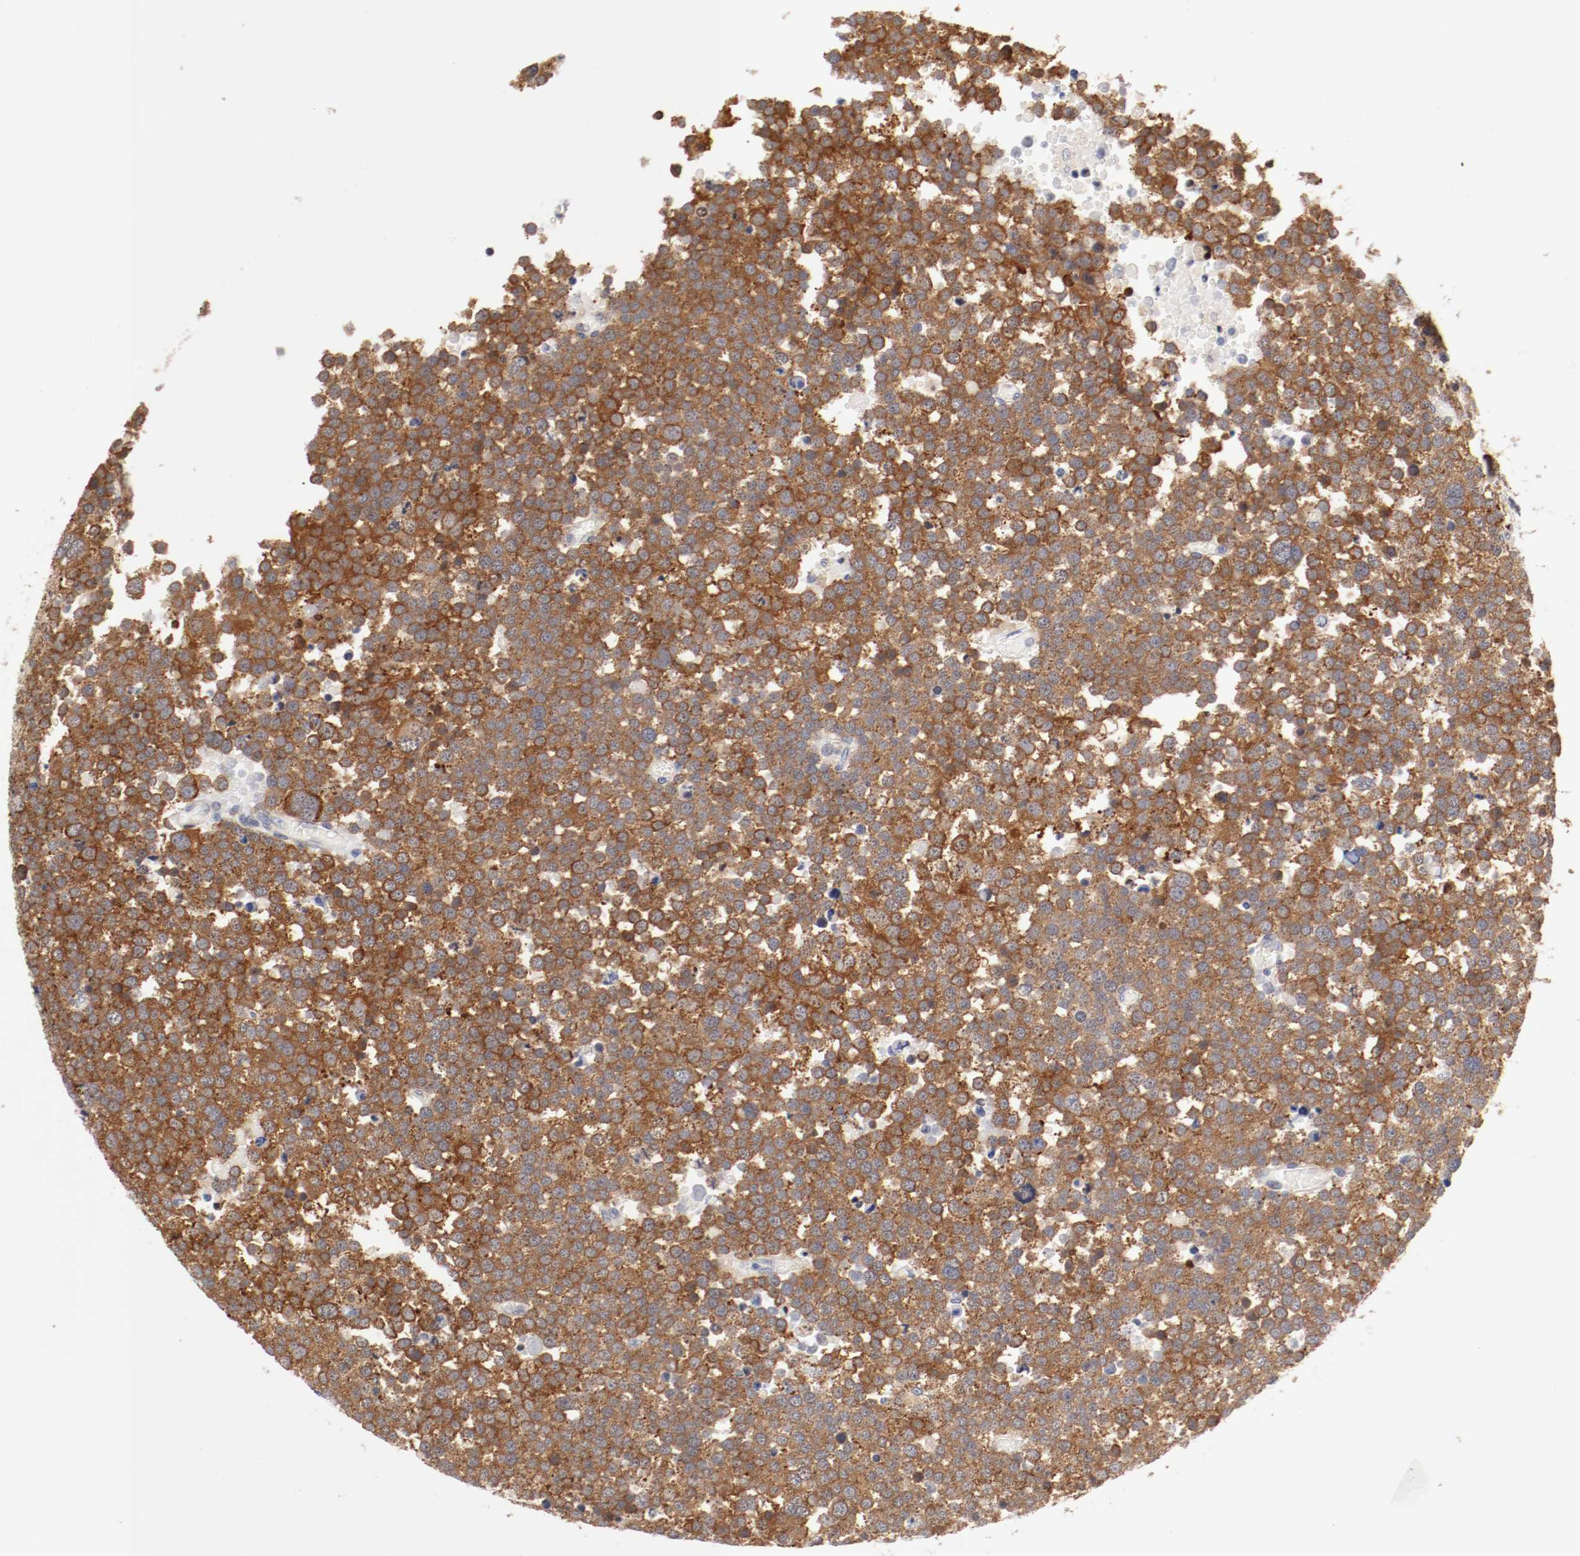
{"staining": {"intensity": "strong", "quantity": ">75%", "location": "cytoplasmic/membranous"}, "tissue": "testis cancer", "cell_type": "Tumor cells", "image_type": "cancer", "snomed": [{"axis": "morphology", "description": "Seminoma, NOS"}, {"axis": "topography", "description": "Testis"}], "caption": "This micrograph displays immunohistochemistry staining of seminoma (testis), with high strong cytoplasmic/membranous expression in about >75% of tumor cells.", "gene": "FKBP3", "patient": {"sex": "male", "age": 71}}